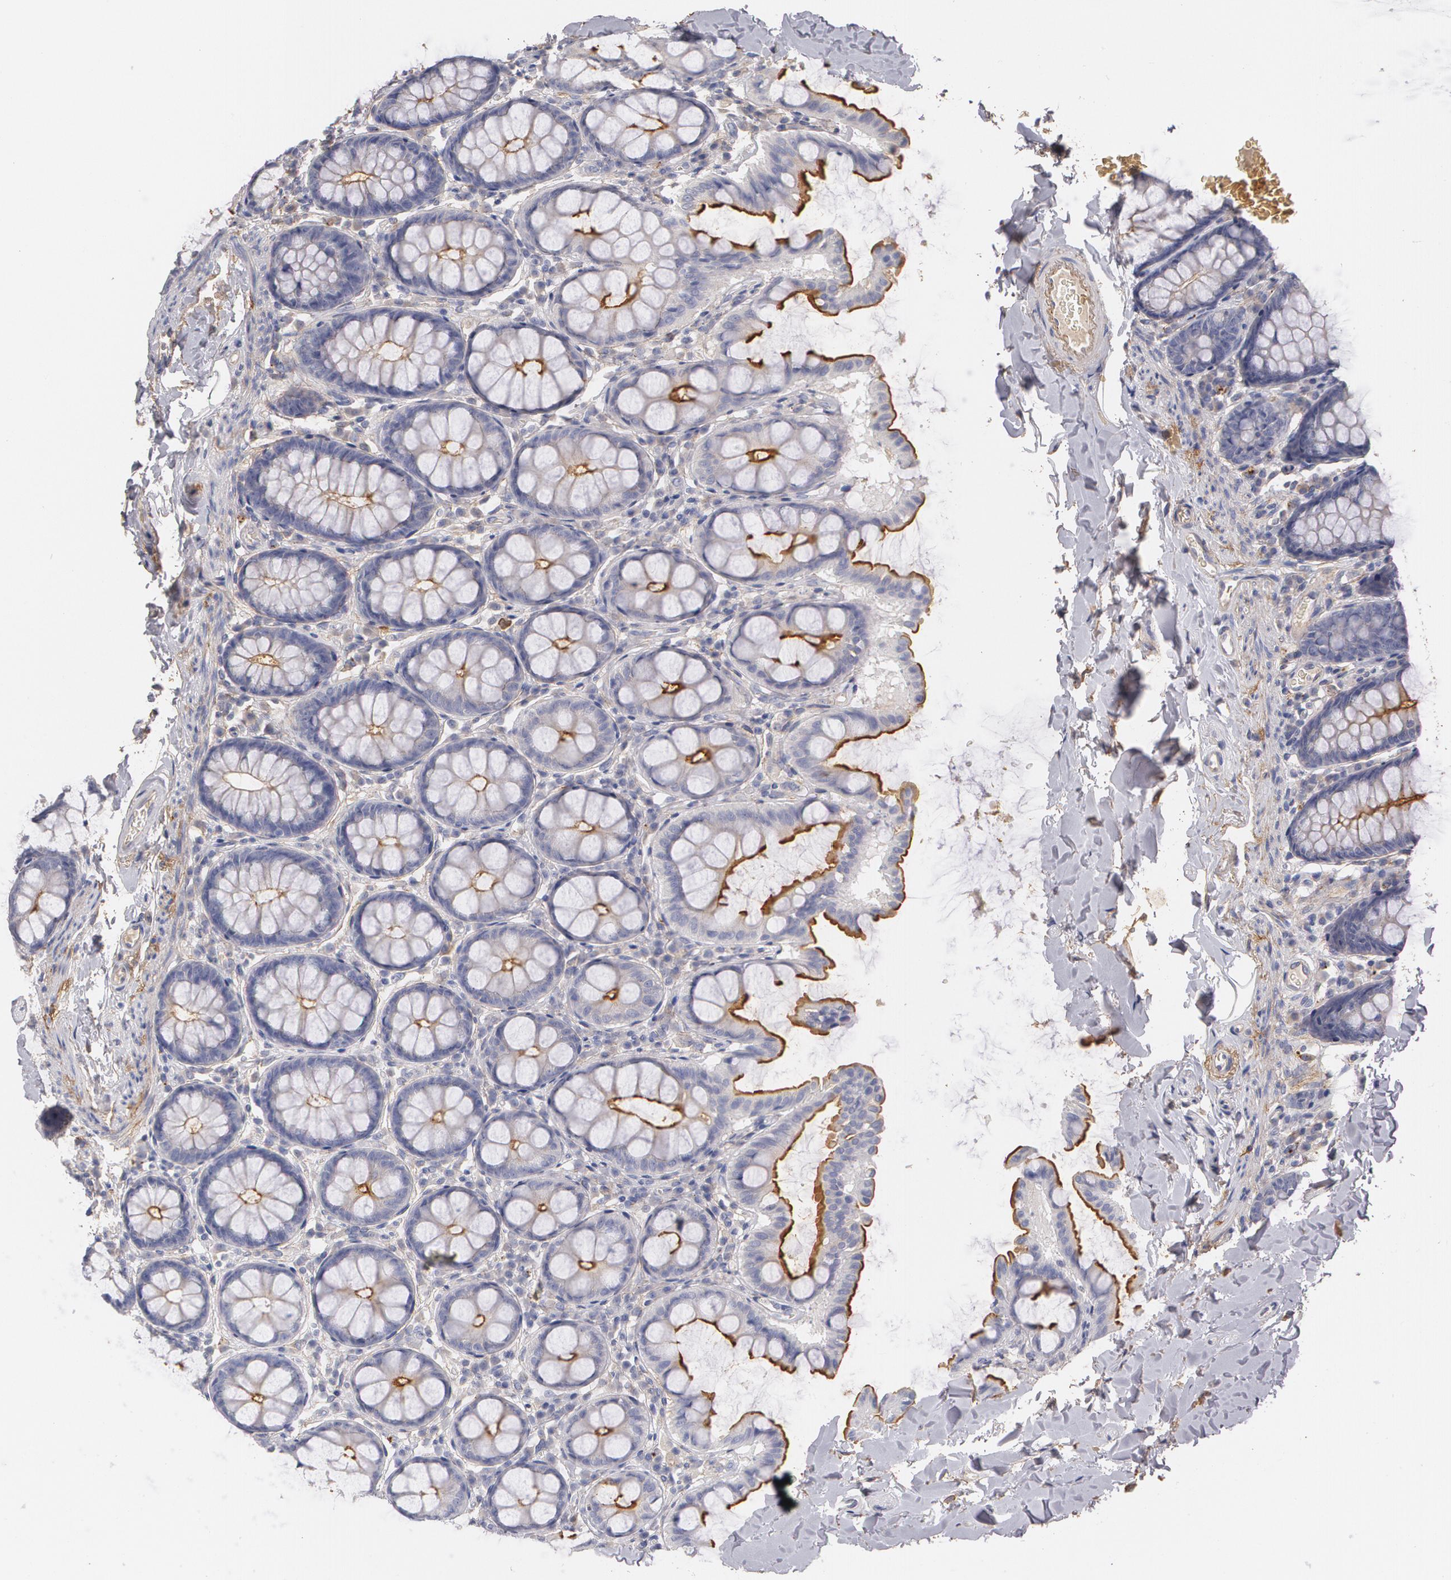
{"staining": {"intensity": "negative", "quantity": "none", "location": "none"}, "tissue": "colon", "cell_type": "Endothelial cells", "image_type": "normal", "snomed": [{"axis": "morphology", "description": "Normal tissue, NOS"}, {"axis": "topography", "description": "Colon"}], "caption": "Colon was stained to show a protein in brown. There is no significant expression in endothelial cells. (Immunohistochemistry (ihc), brightfield microscopy, high magnification).", "gene": "FBLN1", "patient": {"sex": "female", "age": 61}}